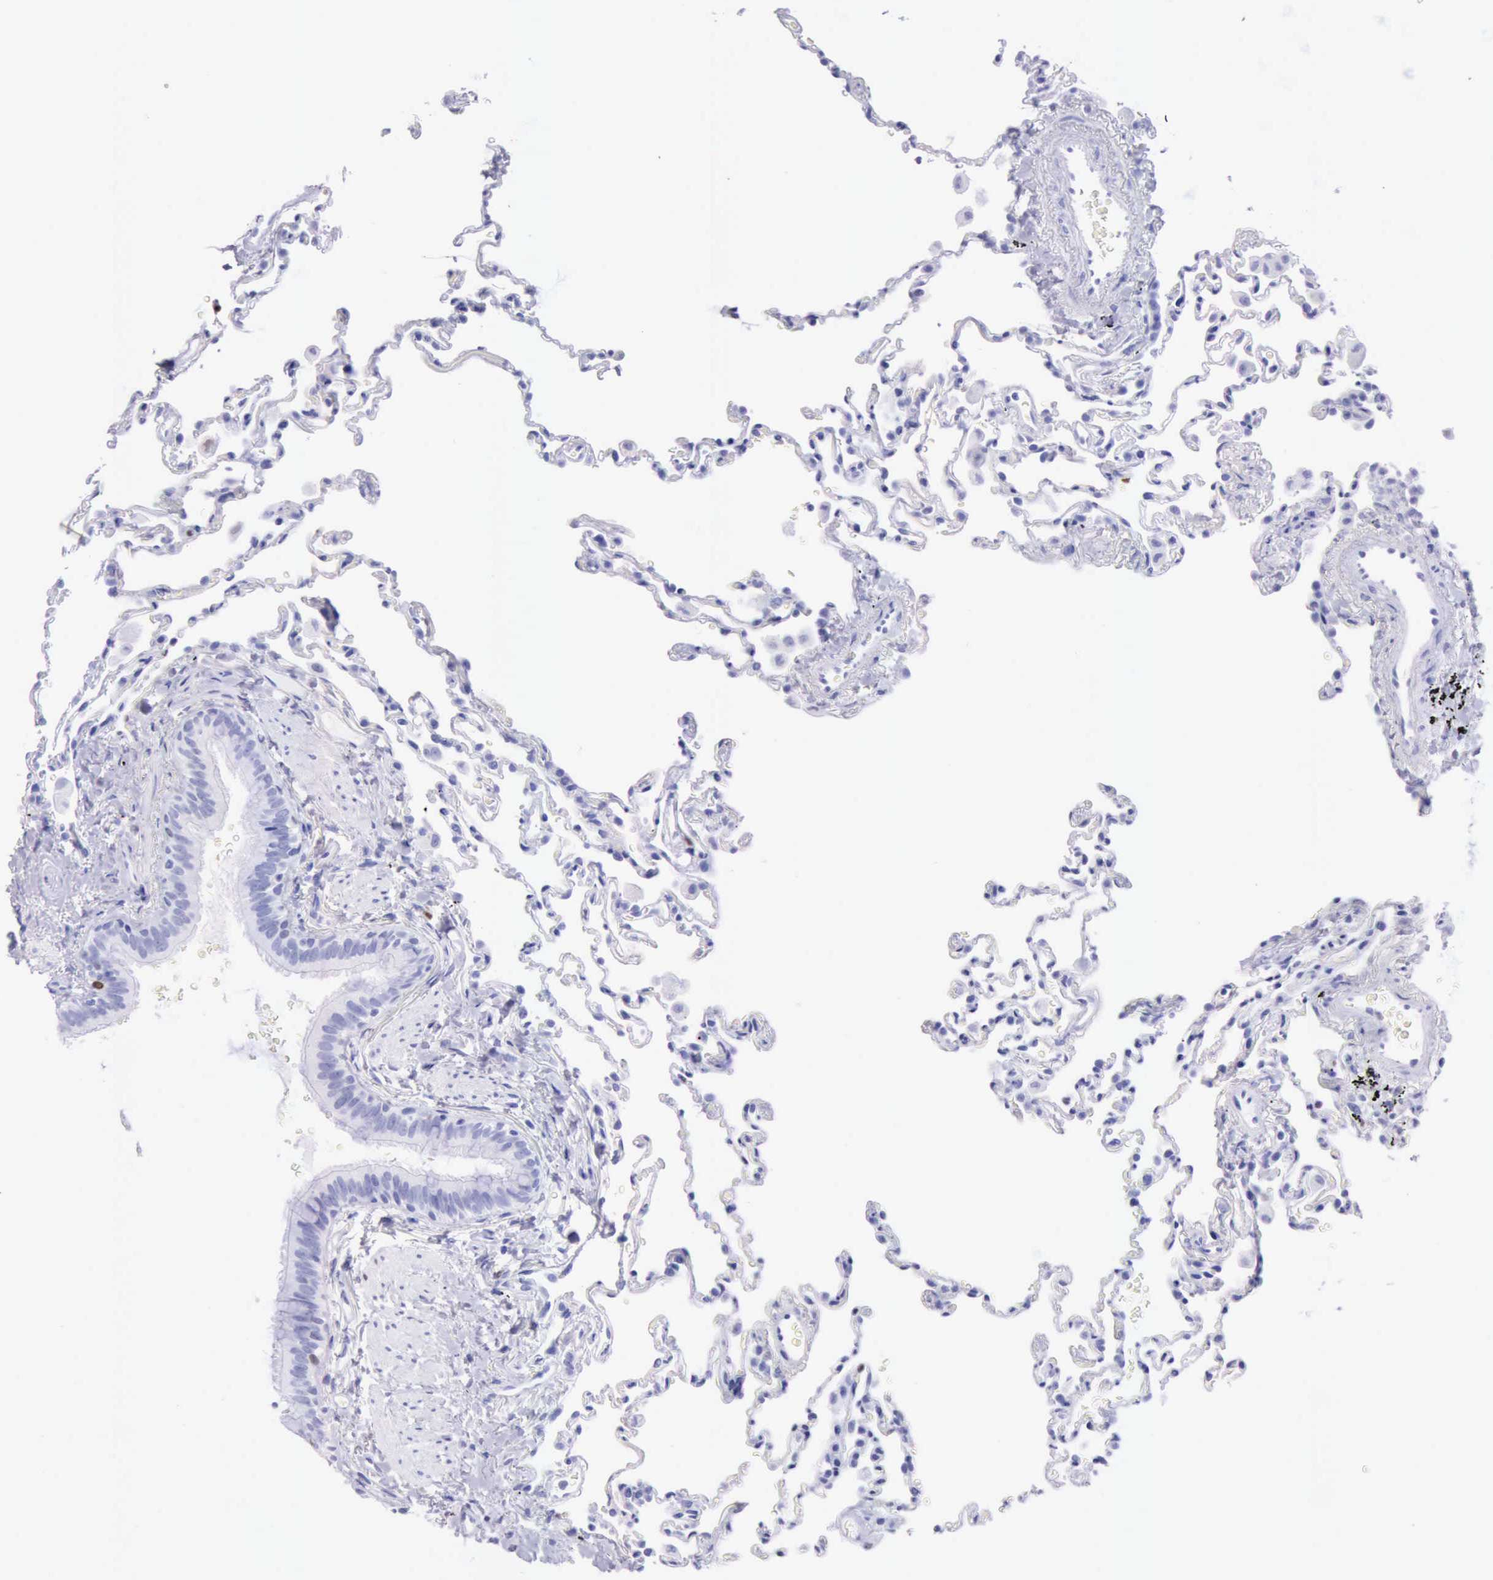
{"staining": {"intensity": "negative", "quantity": "none", "location": "none"}, "tissue": "lung", "cell_type": "Alveolar cells", "image_type": "normal", "snomed": [{"axis": "morphology", "description": "Normal tissue, NOS"}, {"axis": "topography", "description": "Lung"}], "caption": "This photomicrograph is of benign lung stained with immunohistochemistry (IHC) to label a protein in brown with the nuclei are counter-stained blue. There is no expression in alveolar cells.", "gene": "MCM2", "patient": {"sex": "male", "age": 59}}